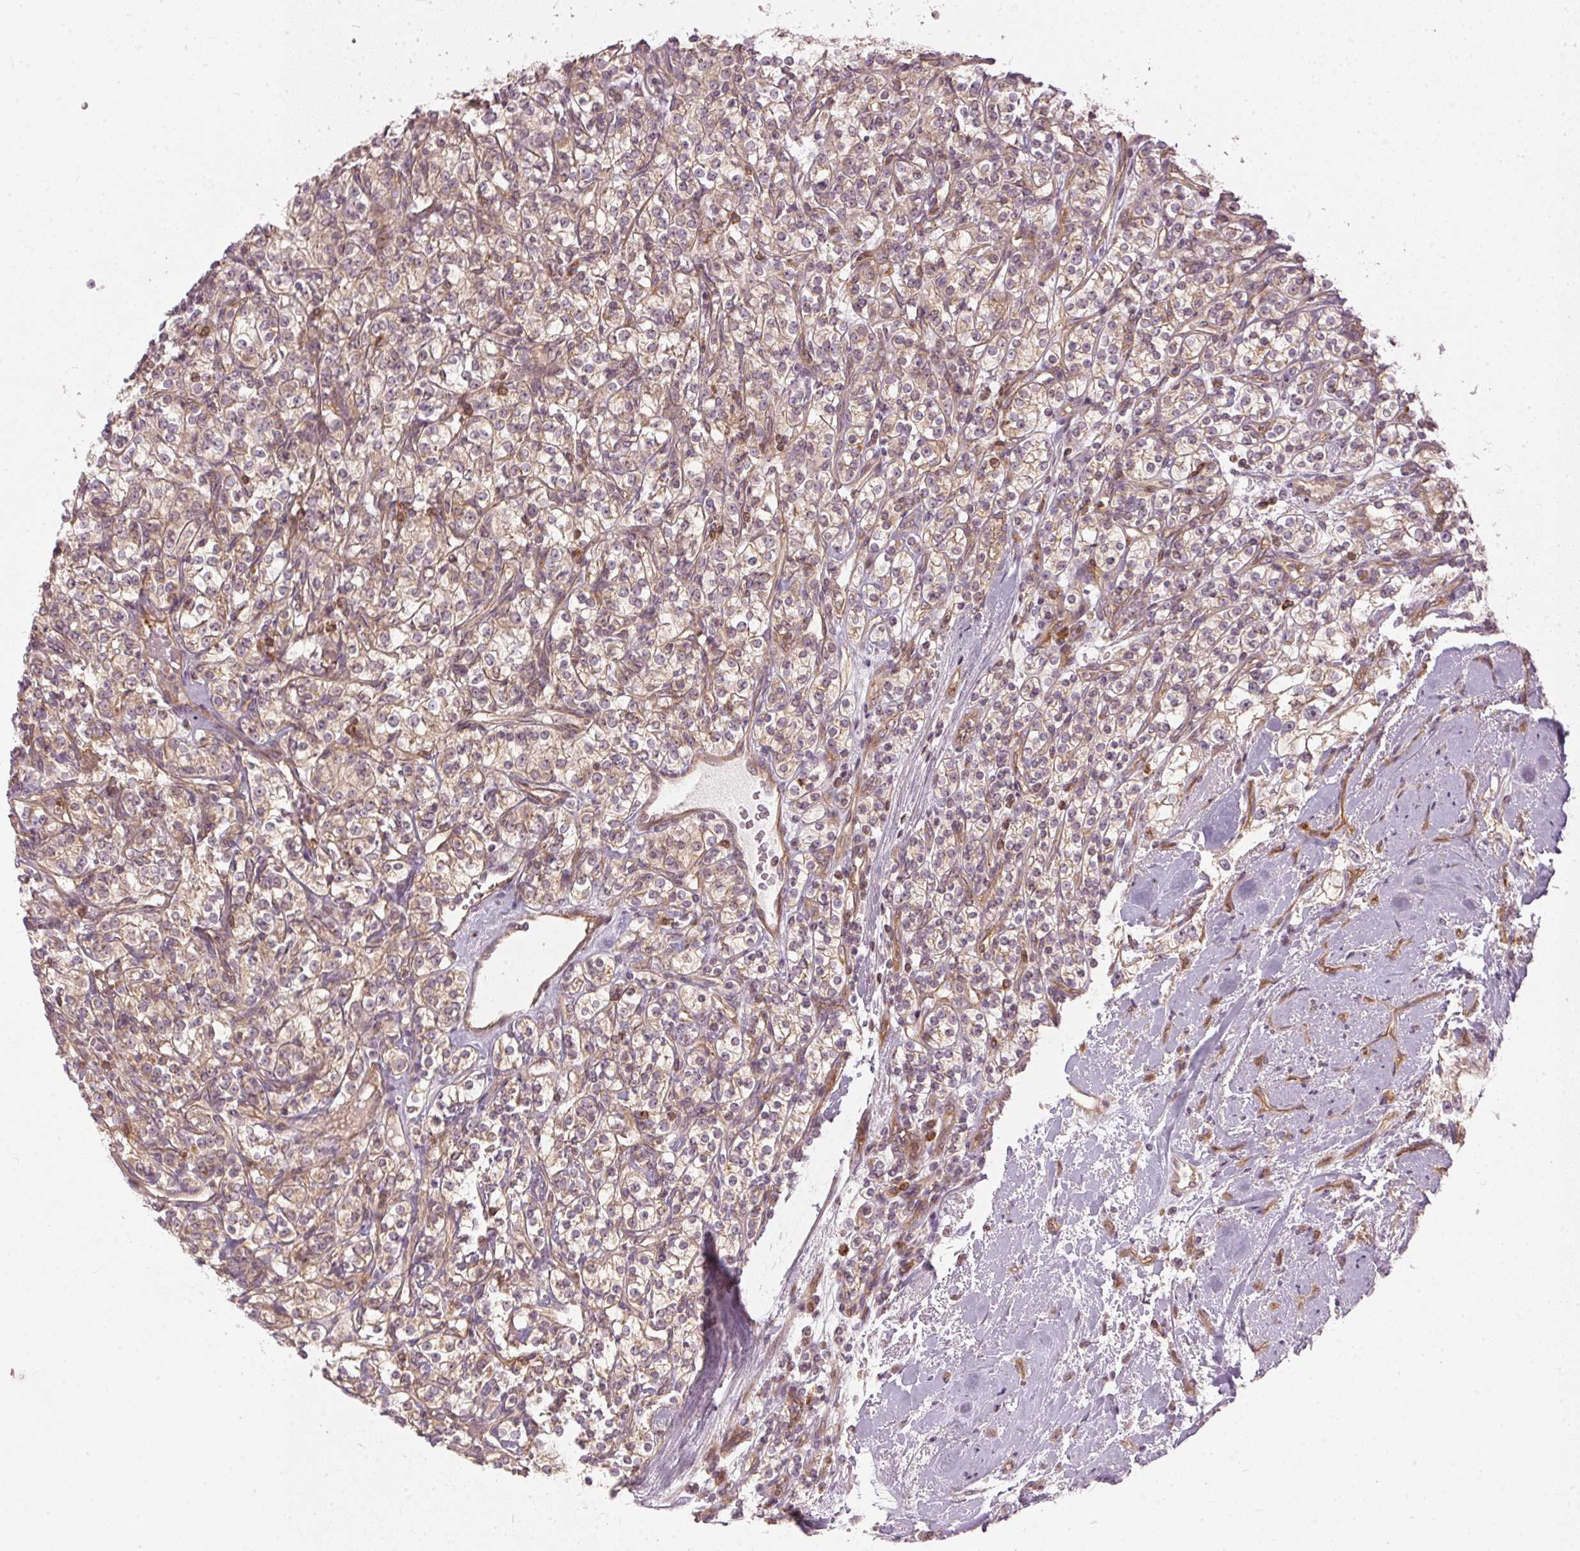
{"staining": {"intensity": "weak", "quantity": ">75%", "location": "cytoplasmic/membranous"}, "tissue": "renal cancer", "cell_type": "Tumor cells", "image_type": "cancer", "snomed": [{"axis": "morphology", "description": "Adenocarcinoma, NOS"}, {"axis": "topography", "description": "Kidney"}], "caption": "Adenocarcinoma (renal) stained with immunohistochemistry reveals weak cytoplasmic/membranous staining in about >75% of tumor cells. (DAB IHC, brown staining for protein, blue staining for nuclei).", "gene": "NADK2", "patient": {"sex": "male", "age": 77}}